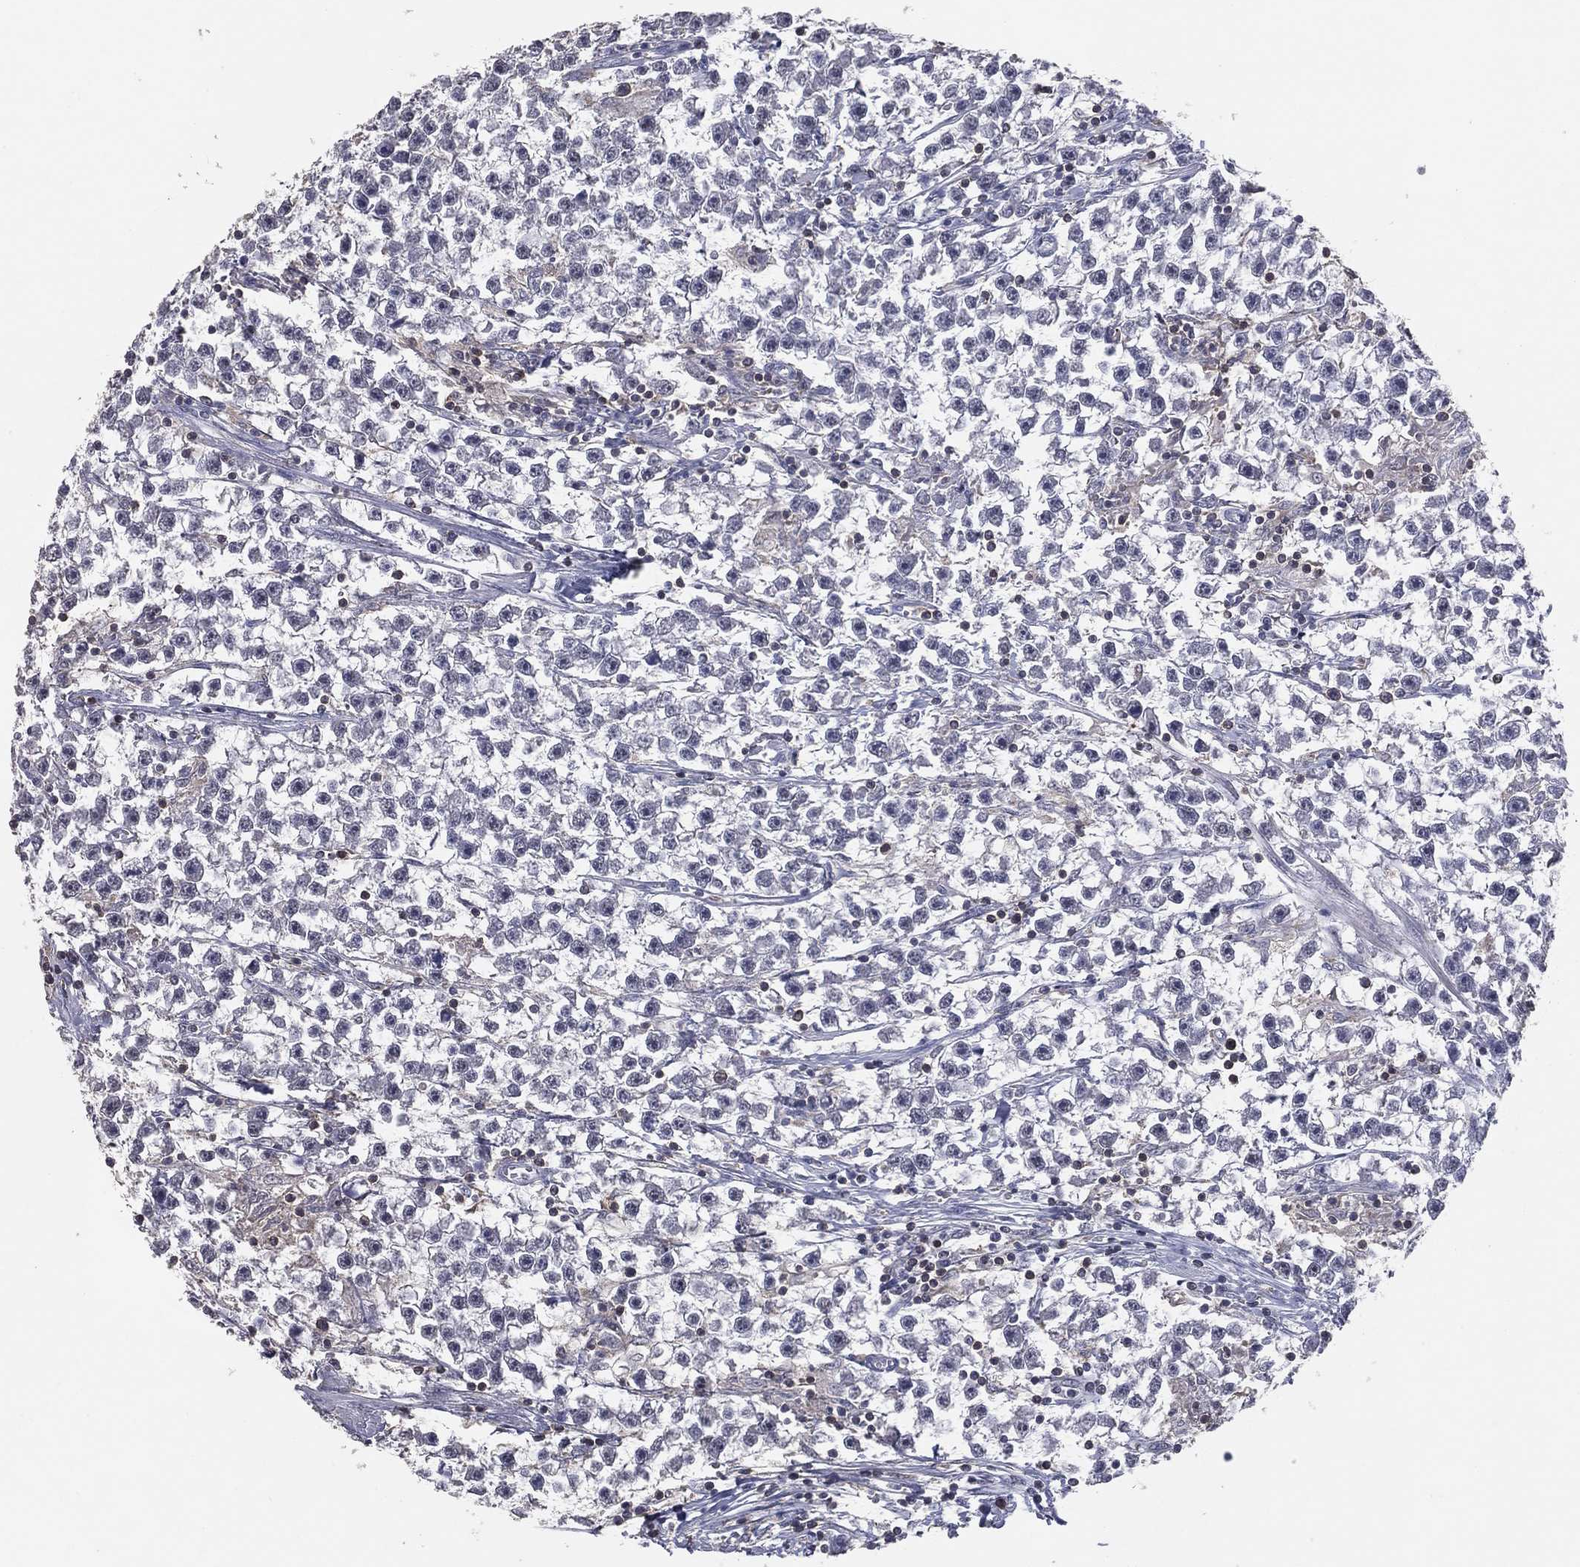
{"staining": {"intensity": "negative", "quantity": "none", "location": "none"}, "tissue": "testis cancer", "cell_type": "Tumor cells", "image_type": "cancer", "snomed": [{"axis": "morphology", "description": "Seminoma, NOS"}, {"axis": "topography", "description": "Testis"}], "caption": "A micrograph of testis cancer stained for a protein exhibits no brown staining in tumor cells.", "gene": "PSTPIP1", "patient": {"sex": "male", "age": 59}}